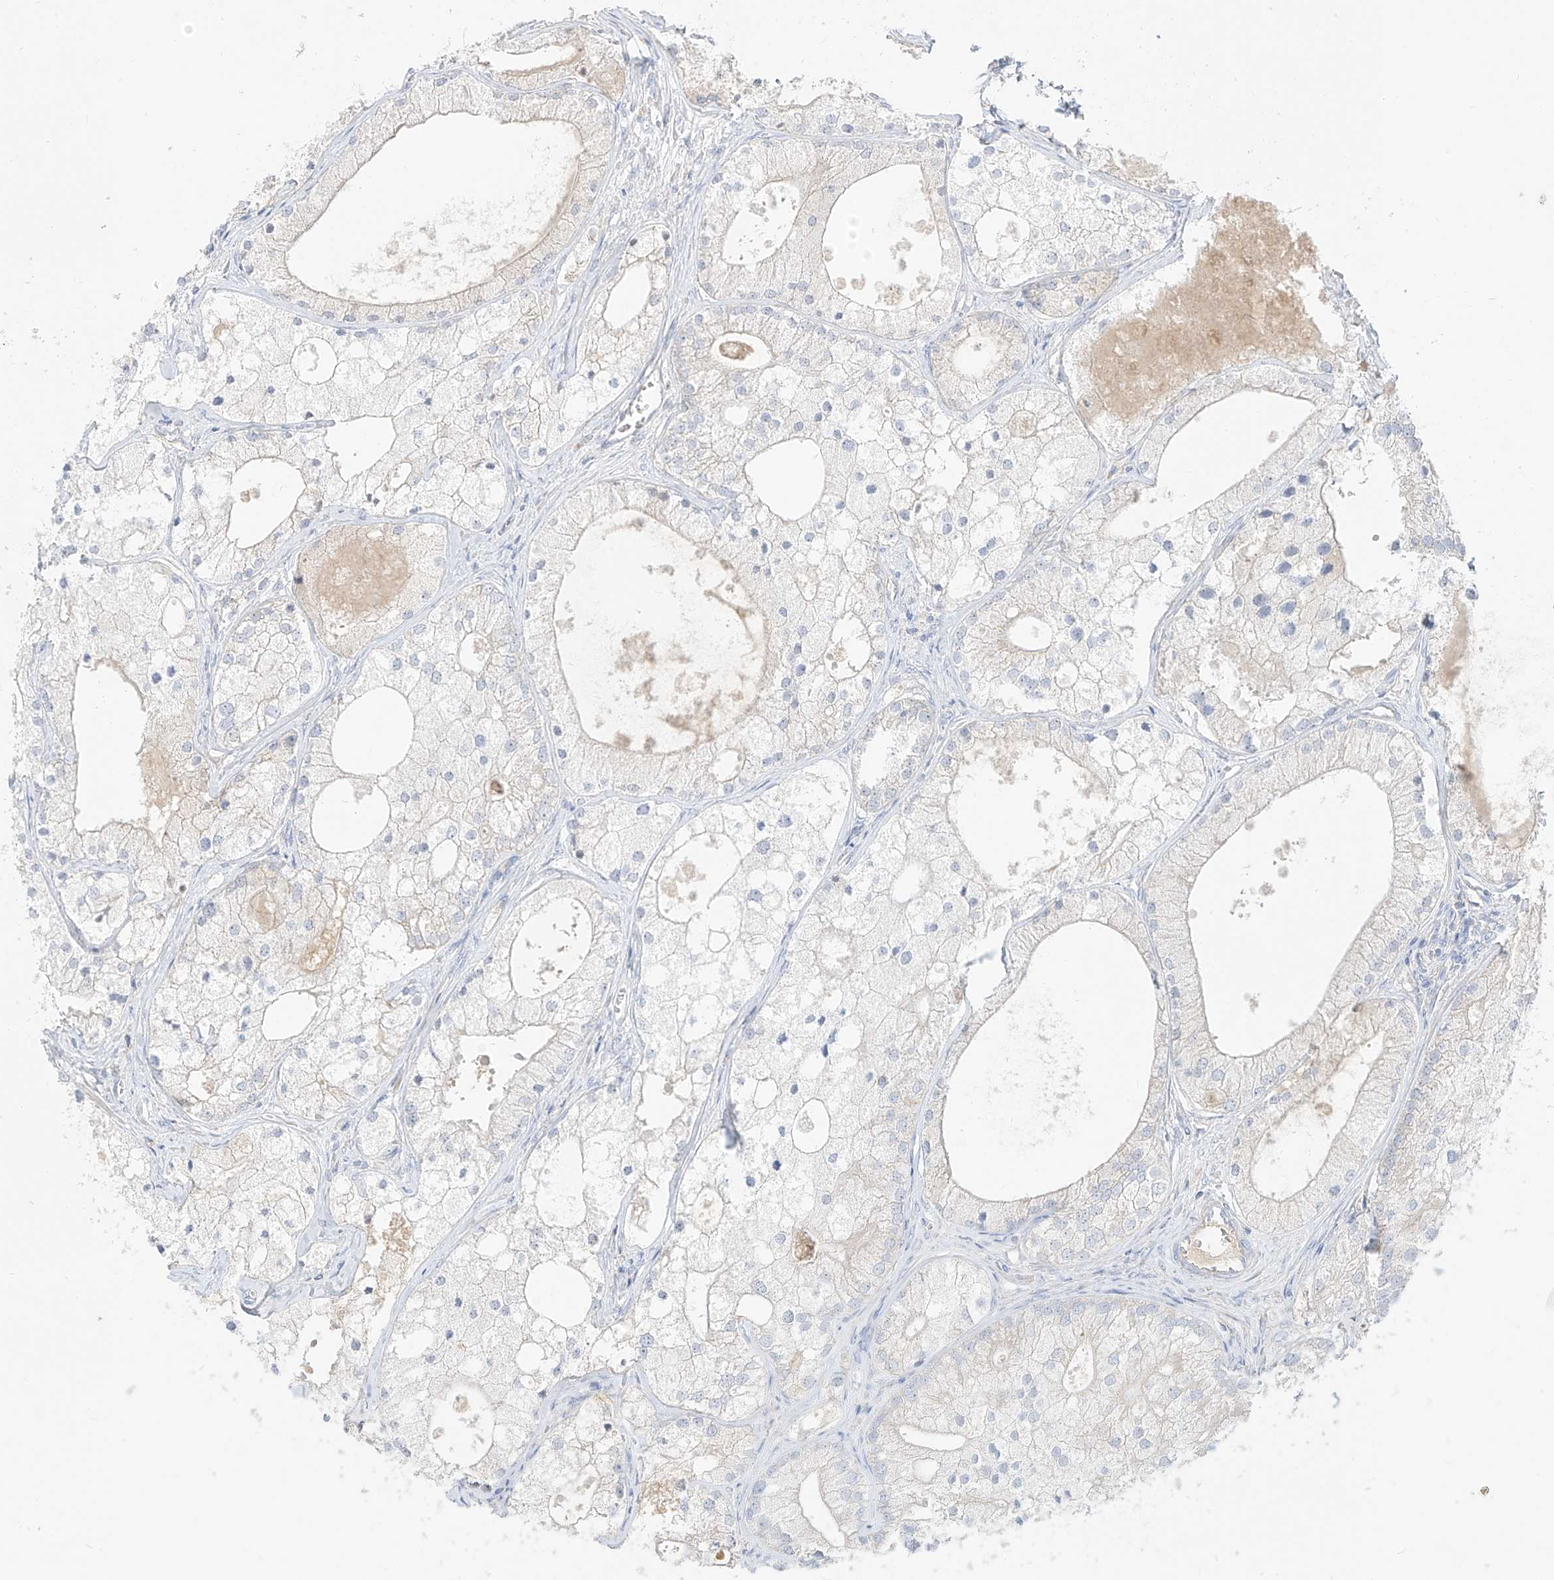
{"staining": {"intensity": "negative", "quantity": "none", "location": "none"}, "tissue": "prostate cancer", "cell_type": "Tumor cells", "image_type": "cancer", "snomed": [{"axis": "morphology", "description": "Adenocarcinoma, Low grade"}, {"axis": "topography", "description": "Prostate"}], "caption": "The micrograph displays no significant staining in tumor cells of prostate cancer.", "gene": "RASA2", "patient": {"sex": "male", "age": 69}}